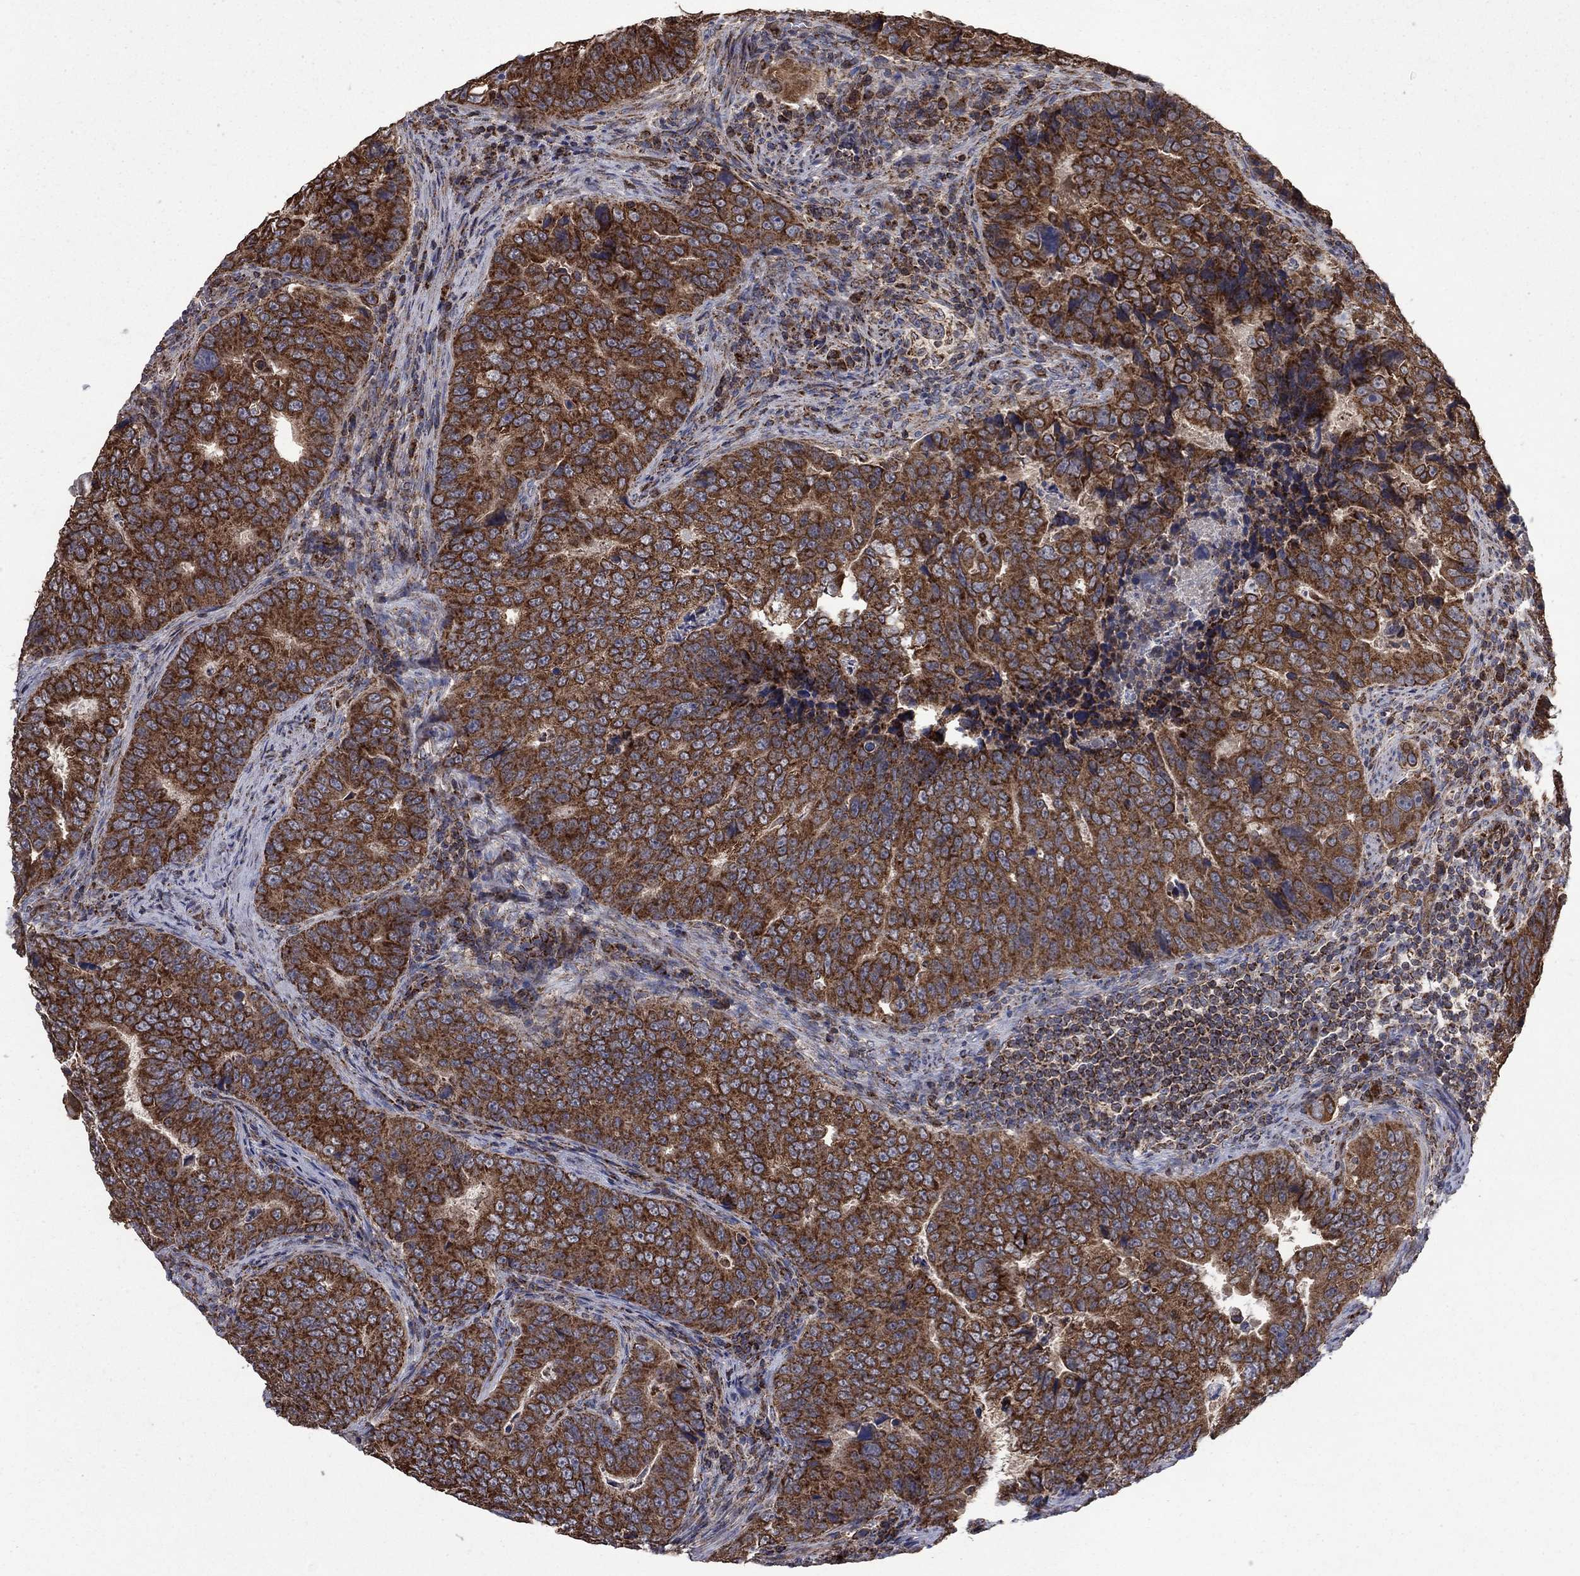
{"staining": {"intensity": "strong", "quantity": ">75%", "location": "cytoplasmic/membranous"}, "tissue": "colorectal cancer", "cell_type": "Tumor cells", "image_type": "cancer", "snomed": [{"axis": "morphology", "description": "Adenocarcinoma, NOS"}, {"axis": "topography", "description": "Colon"}], "caption": "Protein staining demonstrates strong cytoplasmic/membranous expression in approximately >75% of tumor cells in adenocarcinoma (colorectal).", "gene": "DPH1", "patient": {"sex": "female", "age": 72}}